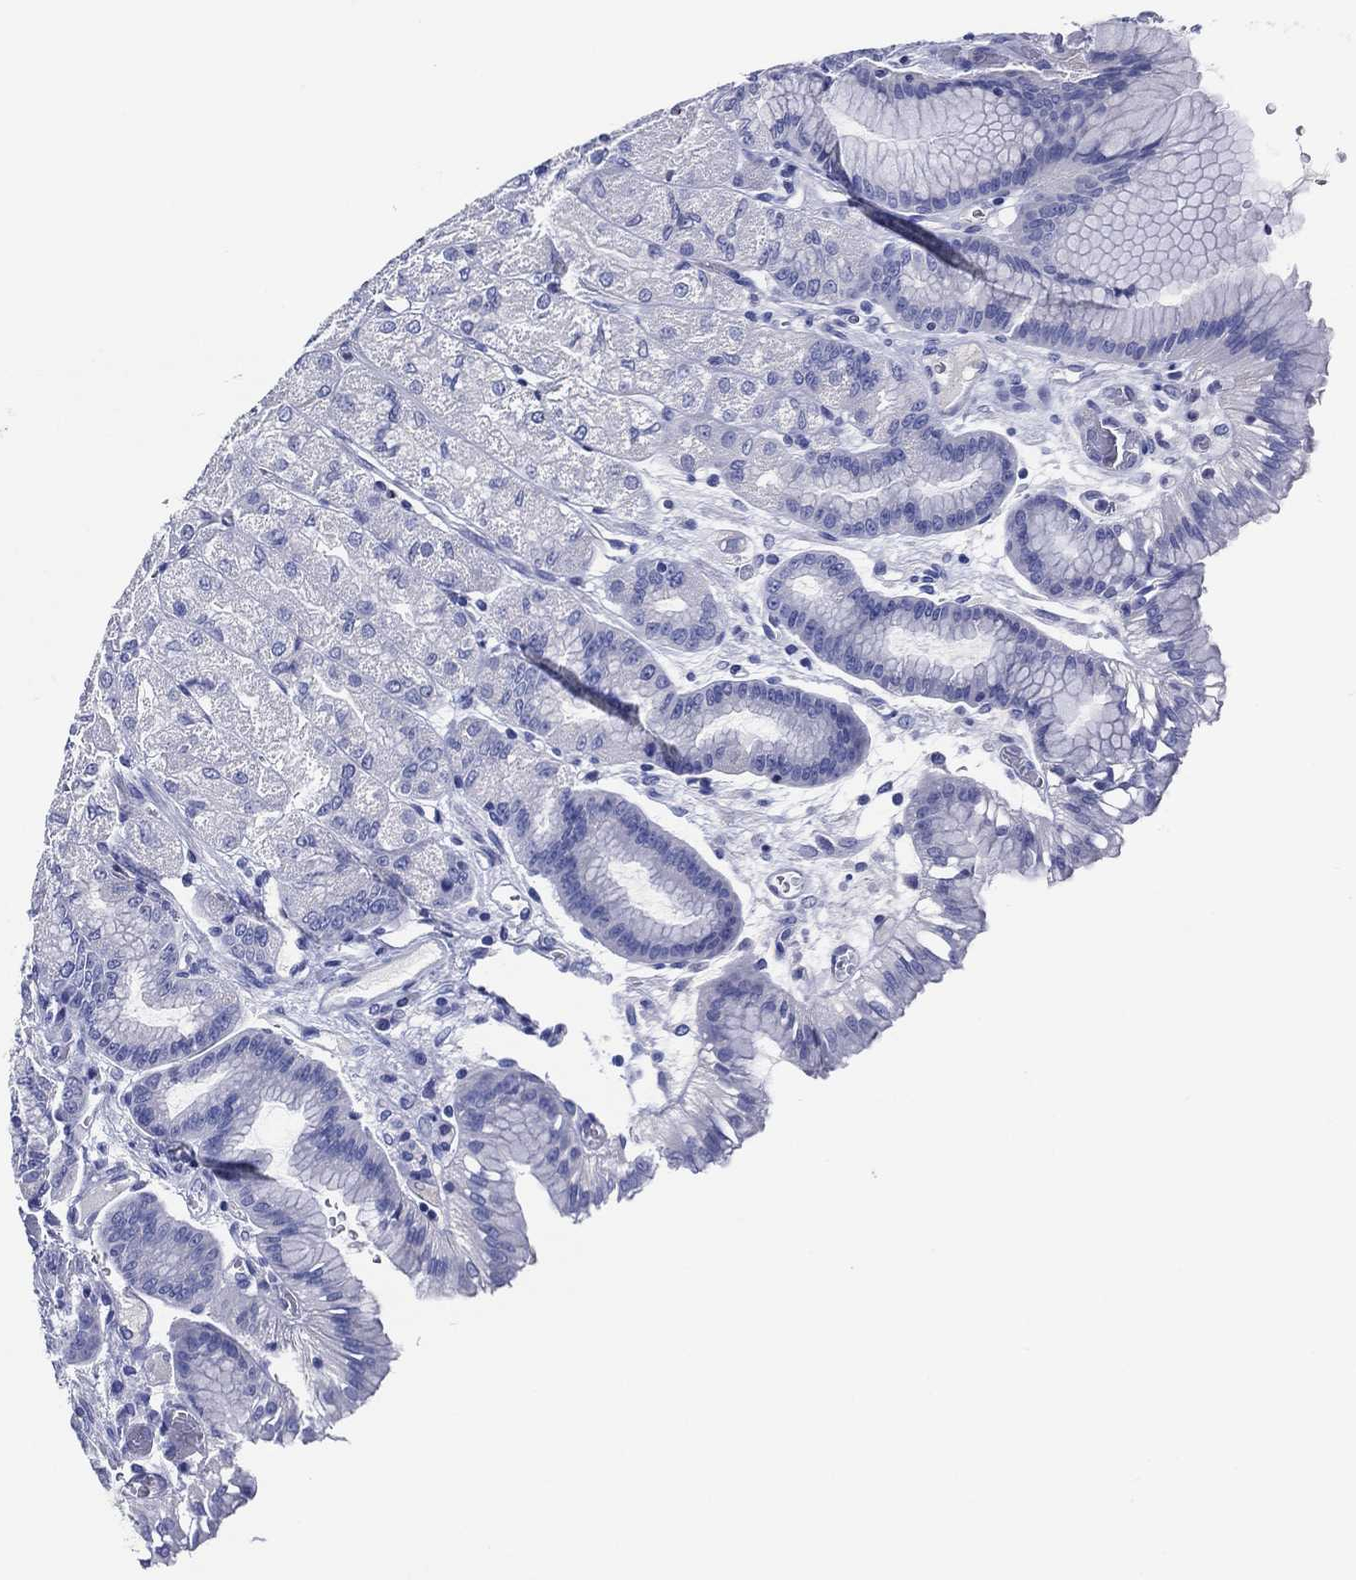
{"staining": {"intensity": "negative", "quantity": "none", "location": "none"}, "tissue": "stomach", "cell_type": "Glandular cells", "image_type": "normal", "snomed": [{"axis": "morphology", "description": "Normal tissue, NOS"}, {"axis": "morphology", "description": "Adenocarcinoma, NOS"}, {"axis": "morphology", "description": "Adenocarcinoma, High grade"}, {"axis": "topography", "description": "Stomach, upper"}, {"axis": "topography", "description": "Stomach"}], "caption": "This is an IHC histopathology image of benign stomach. There is no expression in glandular cells.", "gene": "ACE2", "patient": {"sex": "female", "age": 65}}